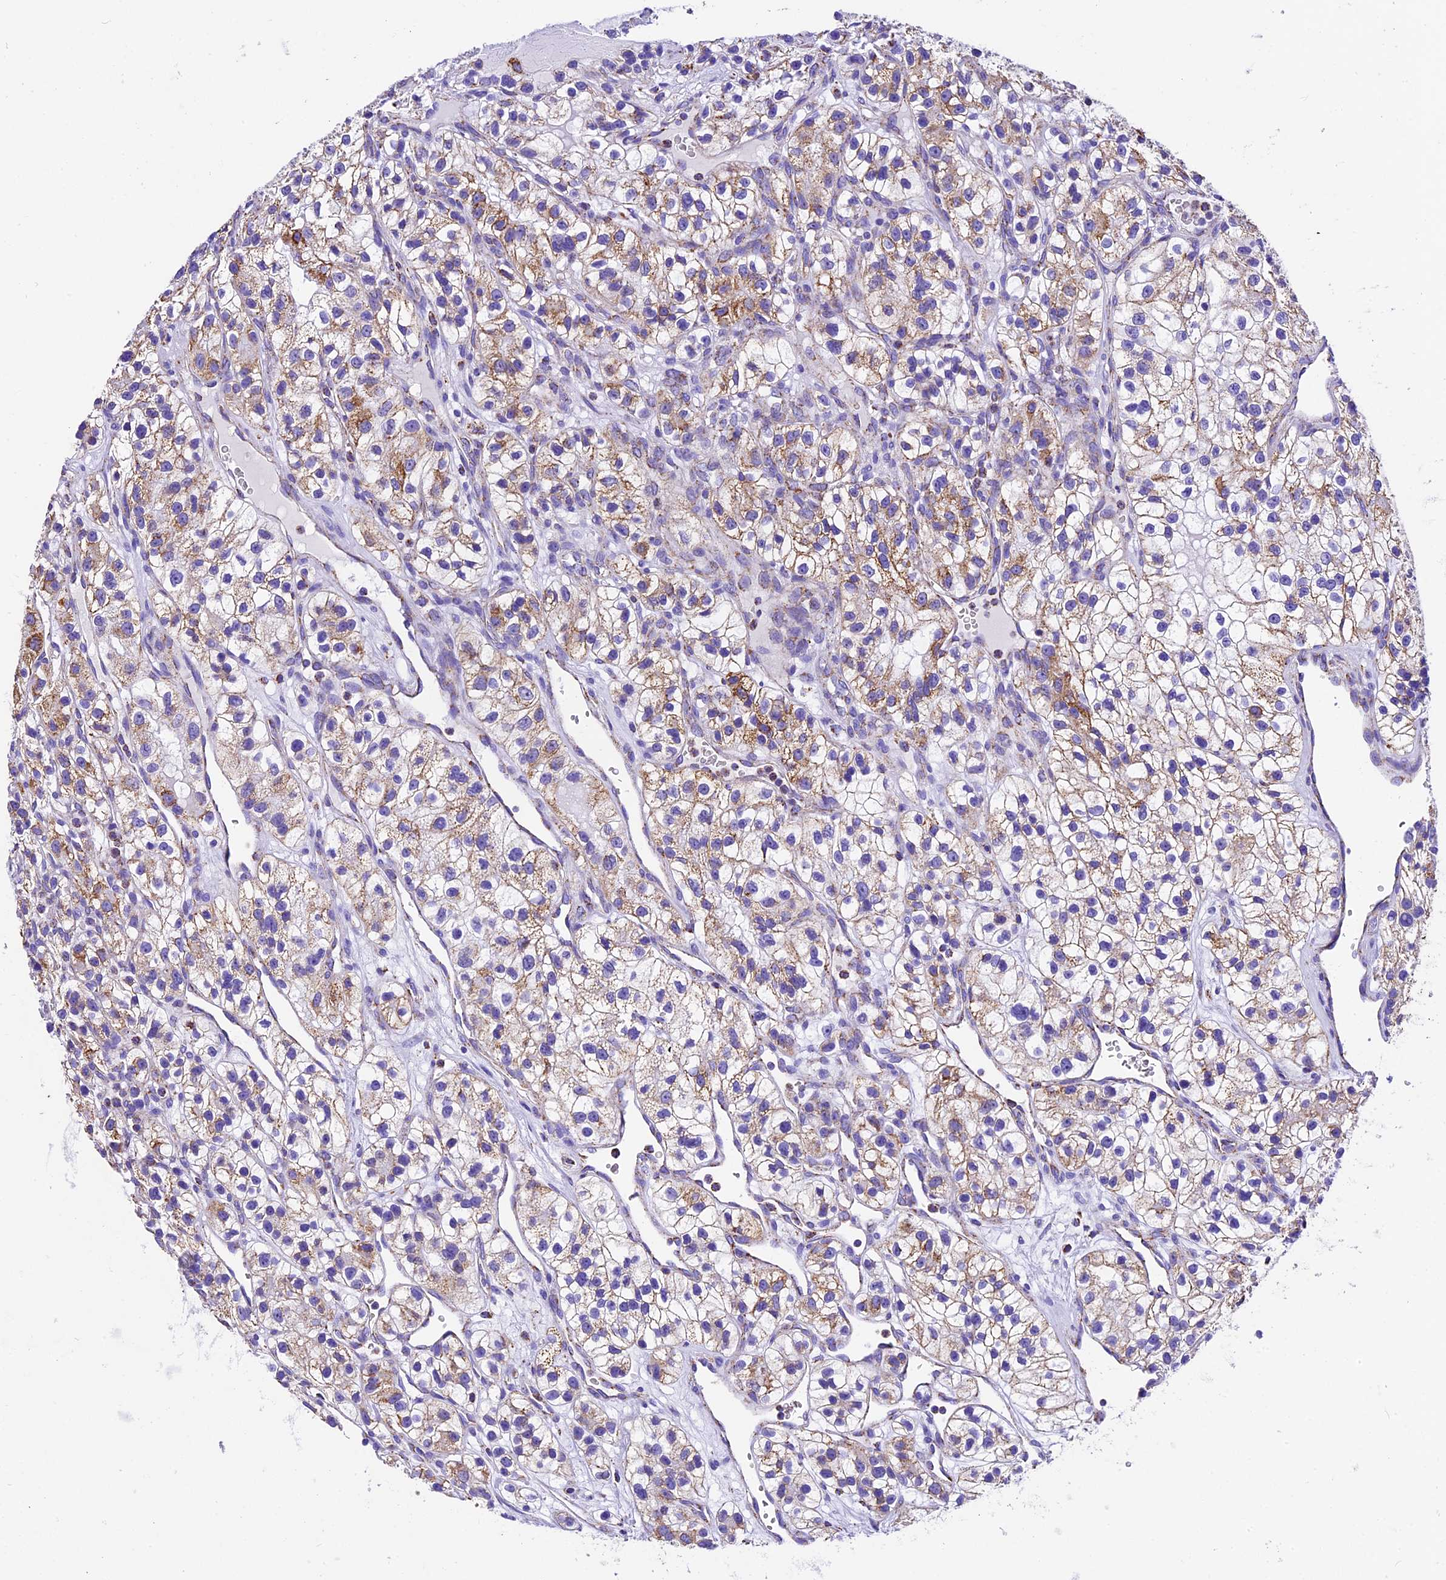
{"staining": {"intensity": "moderate", "quantity": "25%-75%", "location": "cytoplasmic/membranous"}, "tissue": "renal cancer", "cell_type": "Tumor cells", "image_type": "cancer", "snomed": [{"axis": "morphology", "description": "Adenocarcinoma, NOS"}, {"axis": "topography", "description": "Kidney"}], "caption": "The histopathology image shows immunohistochemical staining of adenocarcinoma (renal). There is moderate cytoplasmic/membranous expression is identified in approximately 25%-75% of tumor cells.", "gene": "DCAF5", "patient": {"sex": "female", "age": 57}}